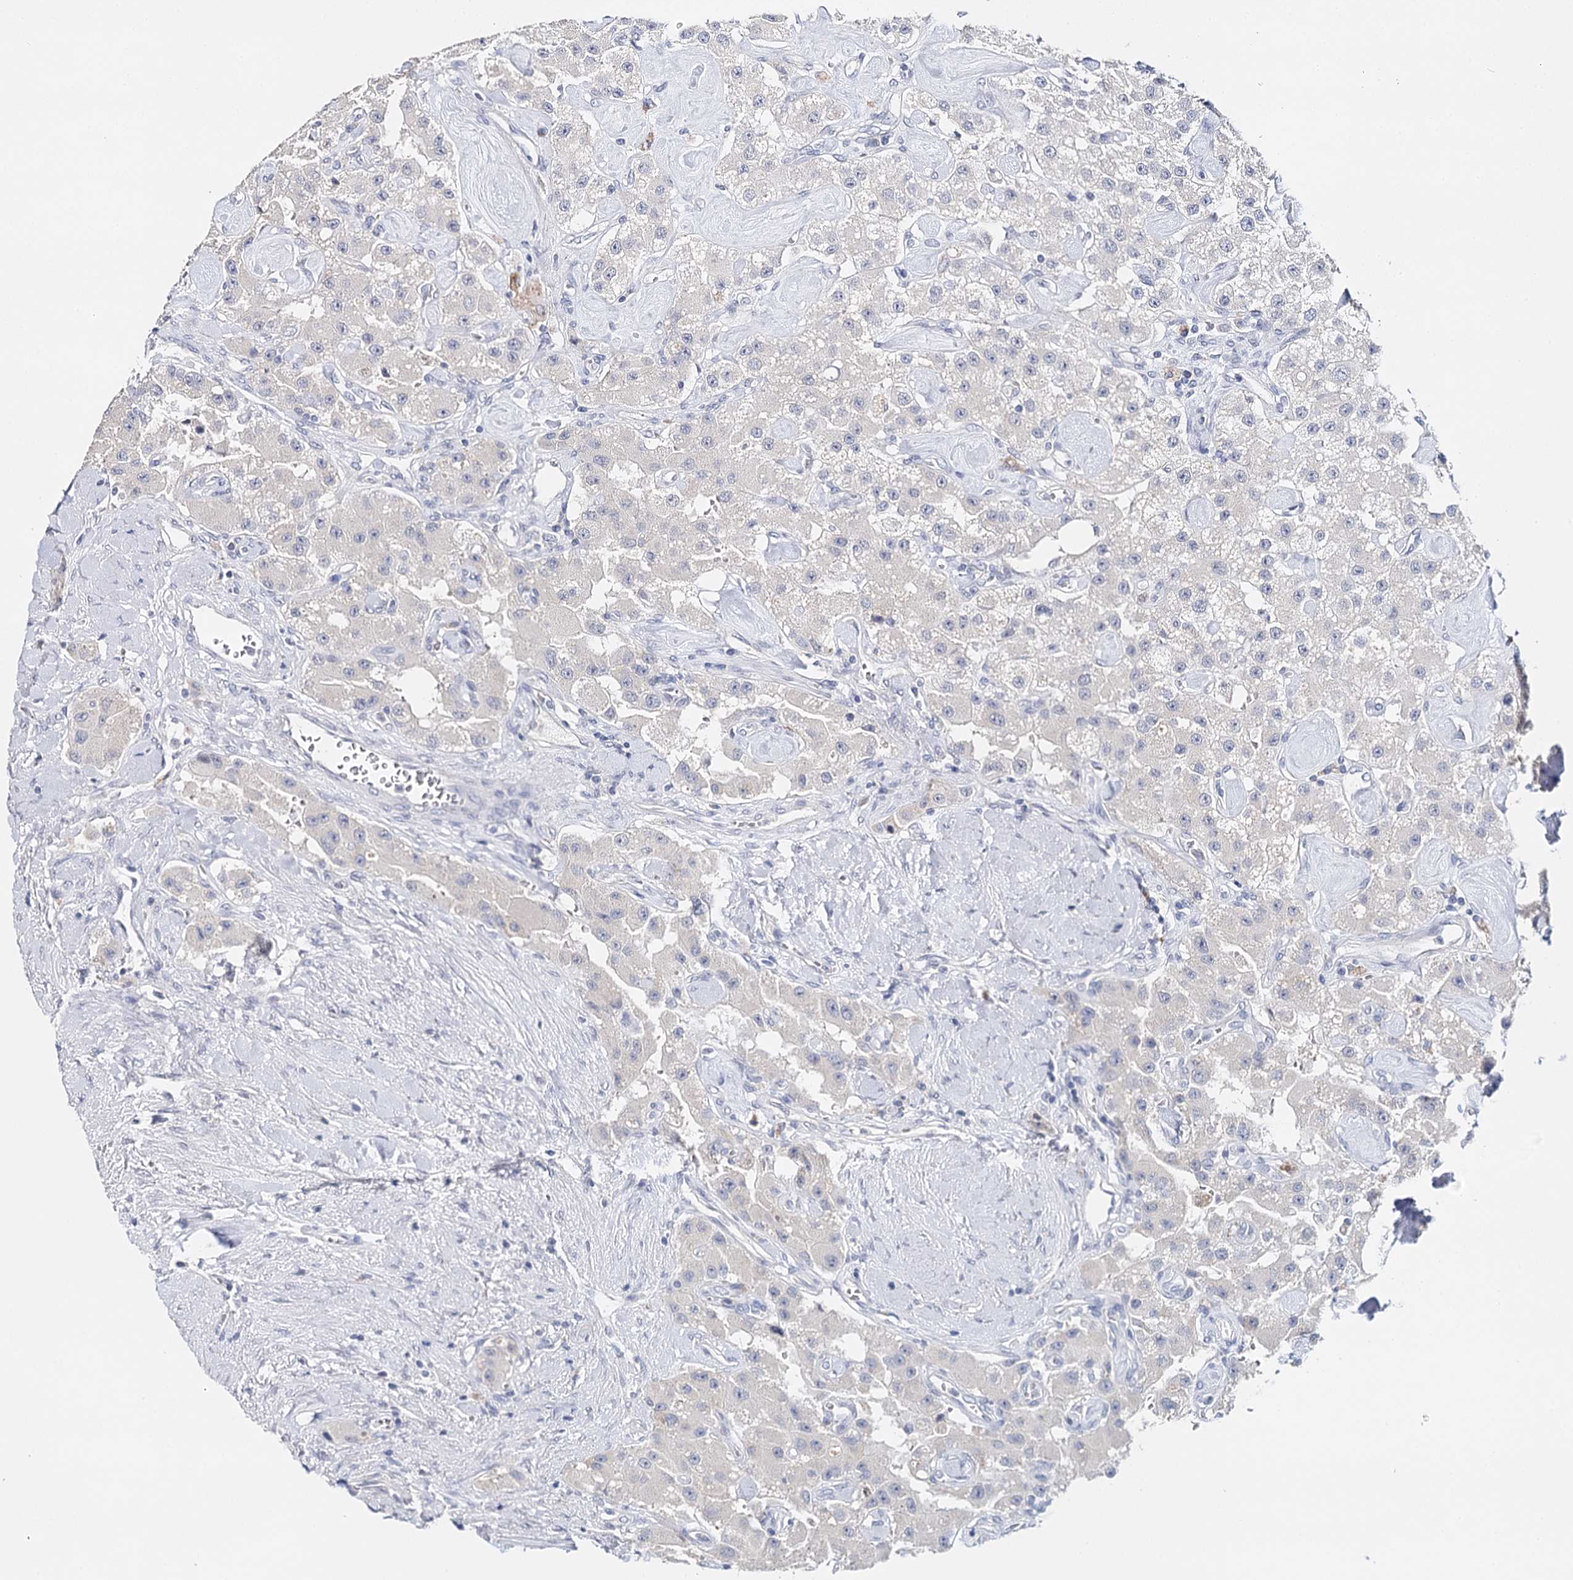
{"staining": {"intensity": "negative", "quantity": "none", "location": "none"}, "tissue": "carcinoid", "cell_type": "Tumor cells", "image_type": "cancer", "snomed": [{"axis": "morphology", "description": "Carcinoid, malignant, NOS"}, {"axis": "topography", "description": "Pancreas"}], "caption": "Tumor cells are negative for protein expression in human malignant carcinoid.", "gene": "TP53", "patient": {"sex": "male", "age": 41}}